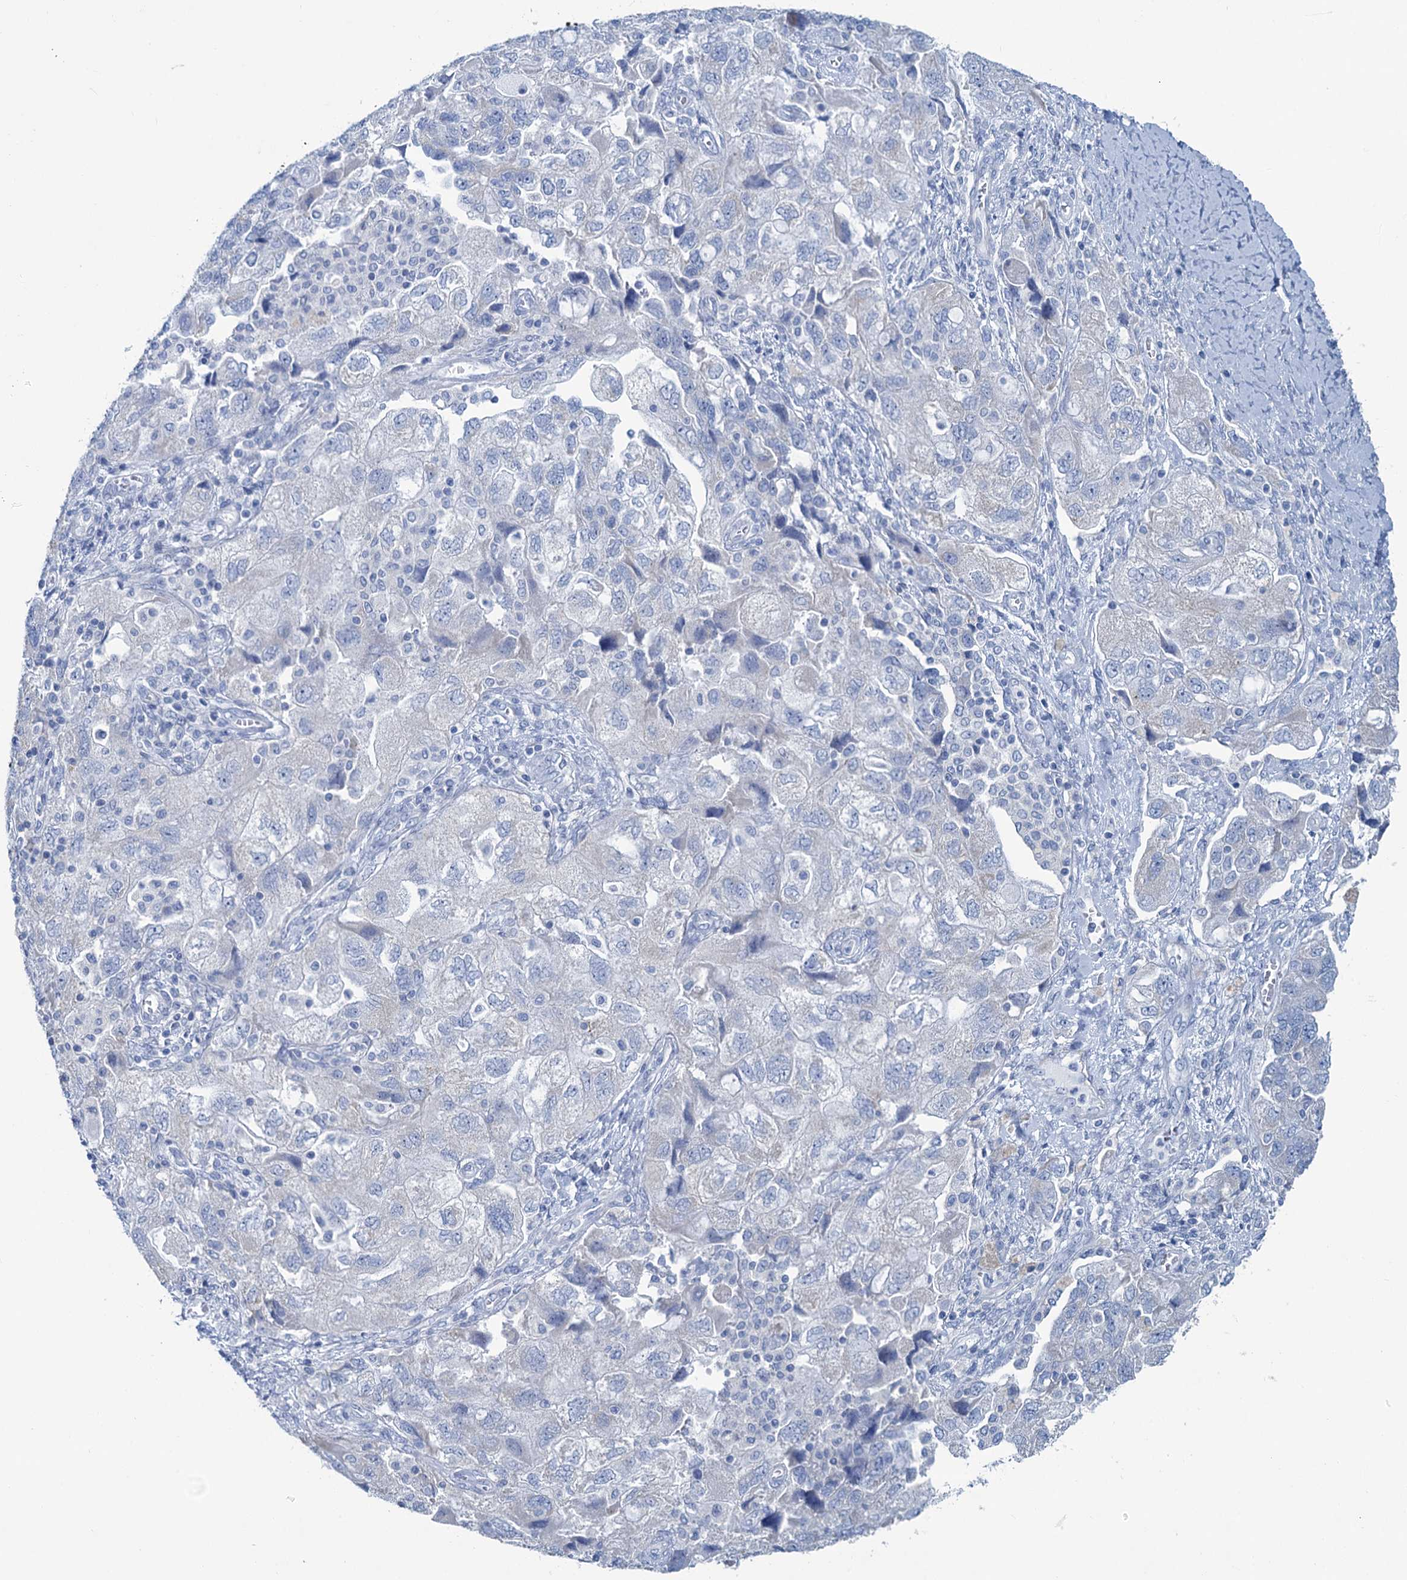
{"staining": {"intensity": "negative", "quantity": "none", "location": "none"}, "tissue": "ovarian cancer", "cell_type": "Tumor cells", "image_type": "cancer", "snomed": [{"axis": "morphology", "description": "Carcinoma, NOS"}, {"axis": "morphology", "description": "Cystadenocarcinoma, serous, NOS"}, {"axis": "topography", "description": "Ovary"}], "caption": "Immunohistochemical staining of ovarian serous cystadenocarcinoma exhibits no significant expression in tumor cells.", "gene": "SLC1A3", "patient": {"sex": "female", "age": 69}}